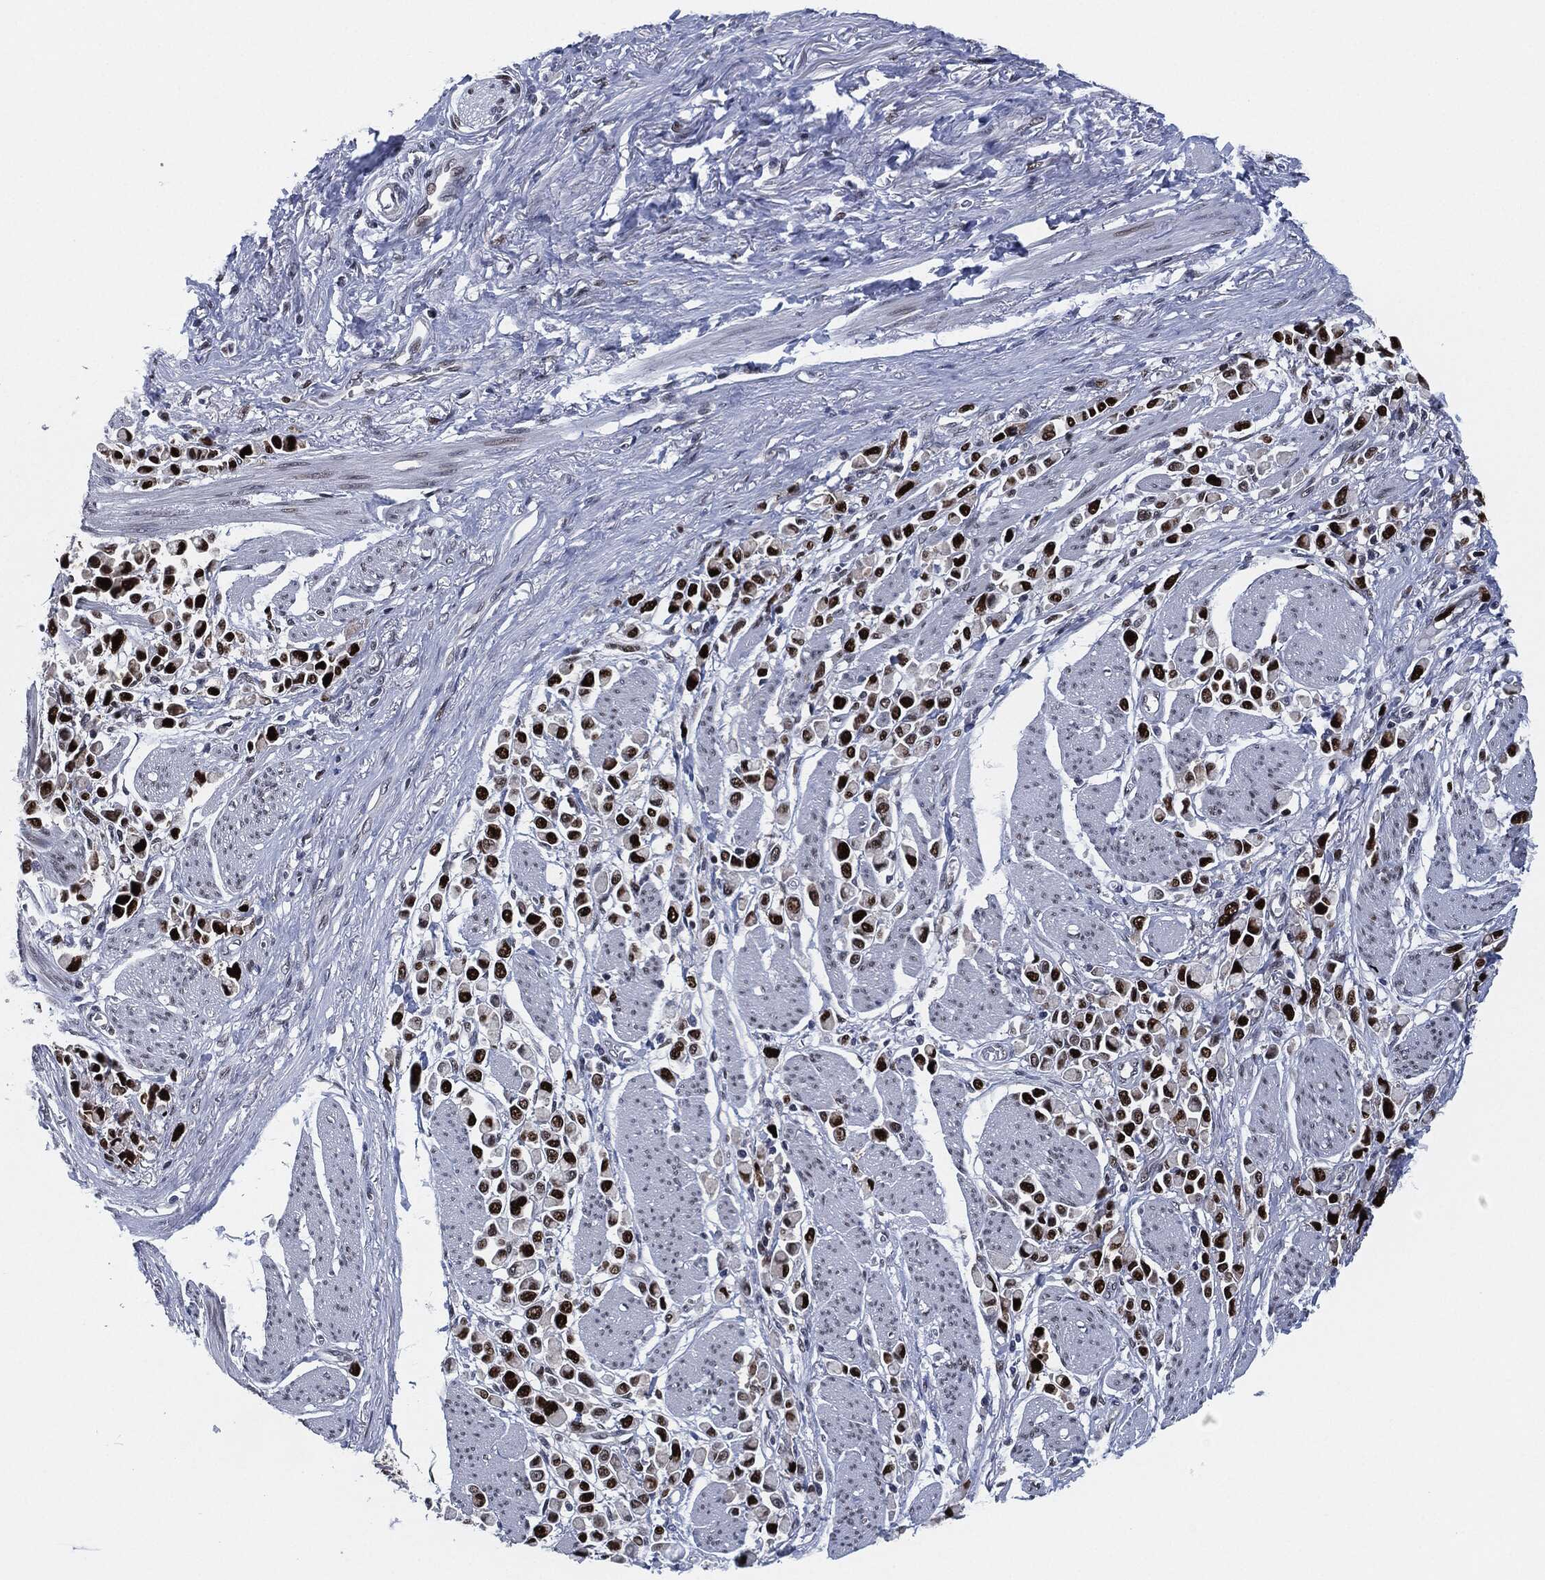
{"staining": {"intensity": "strong", "quantity": ">75%", "location": "nuclear"}, "tissue": "stomach cancer", "cell_type": "Tumor cells", "image_type": "cancer", "snomed": [{"axis": "morphology", "description": "Adenocarcinoma, NOS"}, {"axis": "topography", "description": "Stomach"}], "caption": "Stomach adenocarcinoma stained with DAB (3,3'-diaminobenzidine) IHC exhibits high levels of strong nuclear positivity in about >75% of tumor cells. The staining was performed using DAB (3,3'-diaminobenzidine), with brown indicating positive protein expression. Nuclei are stained blue with hematoxylin.", "gene": "PCNA", "patient": {"sex": "female", "age": 81}}